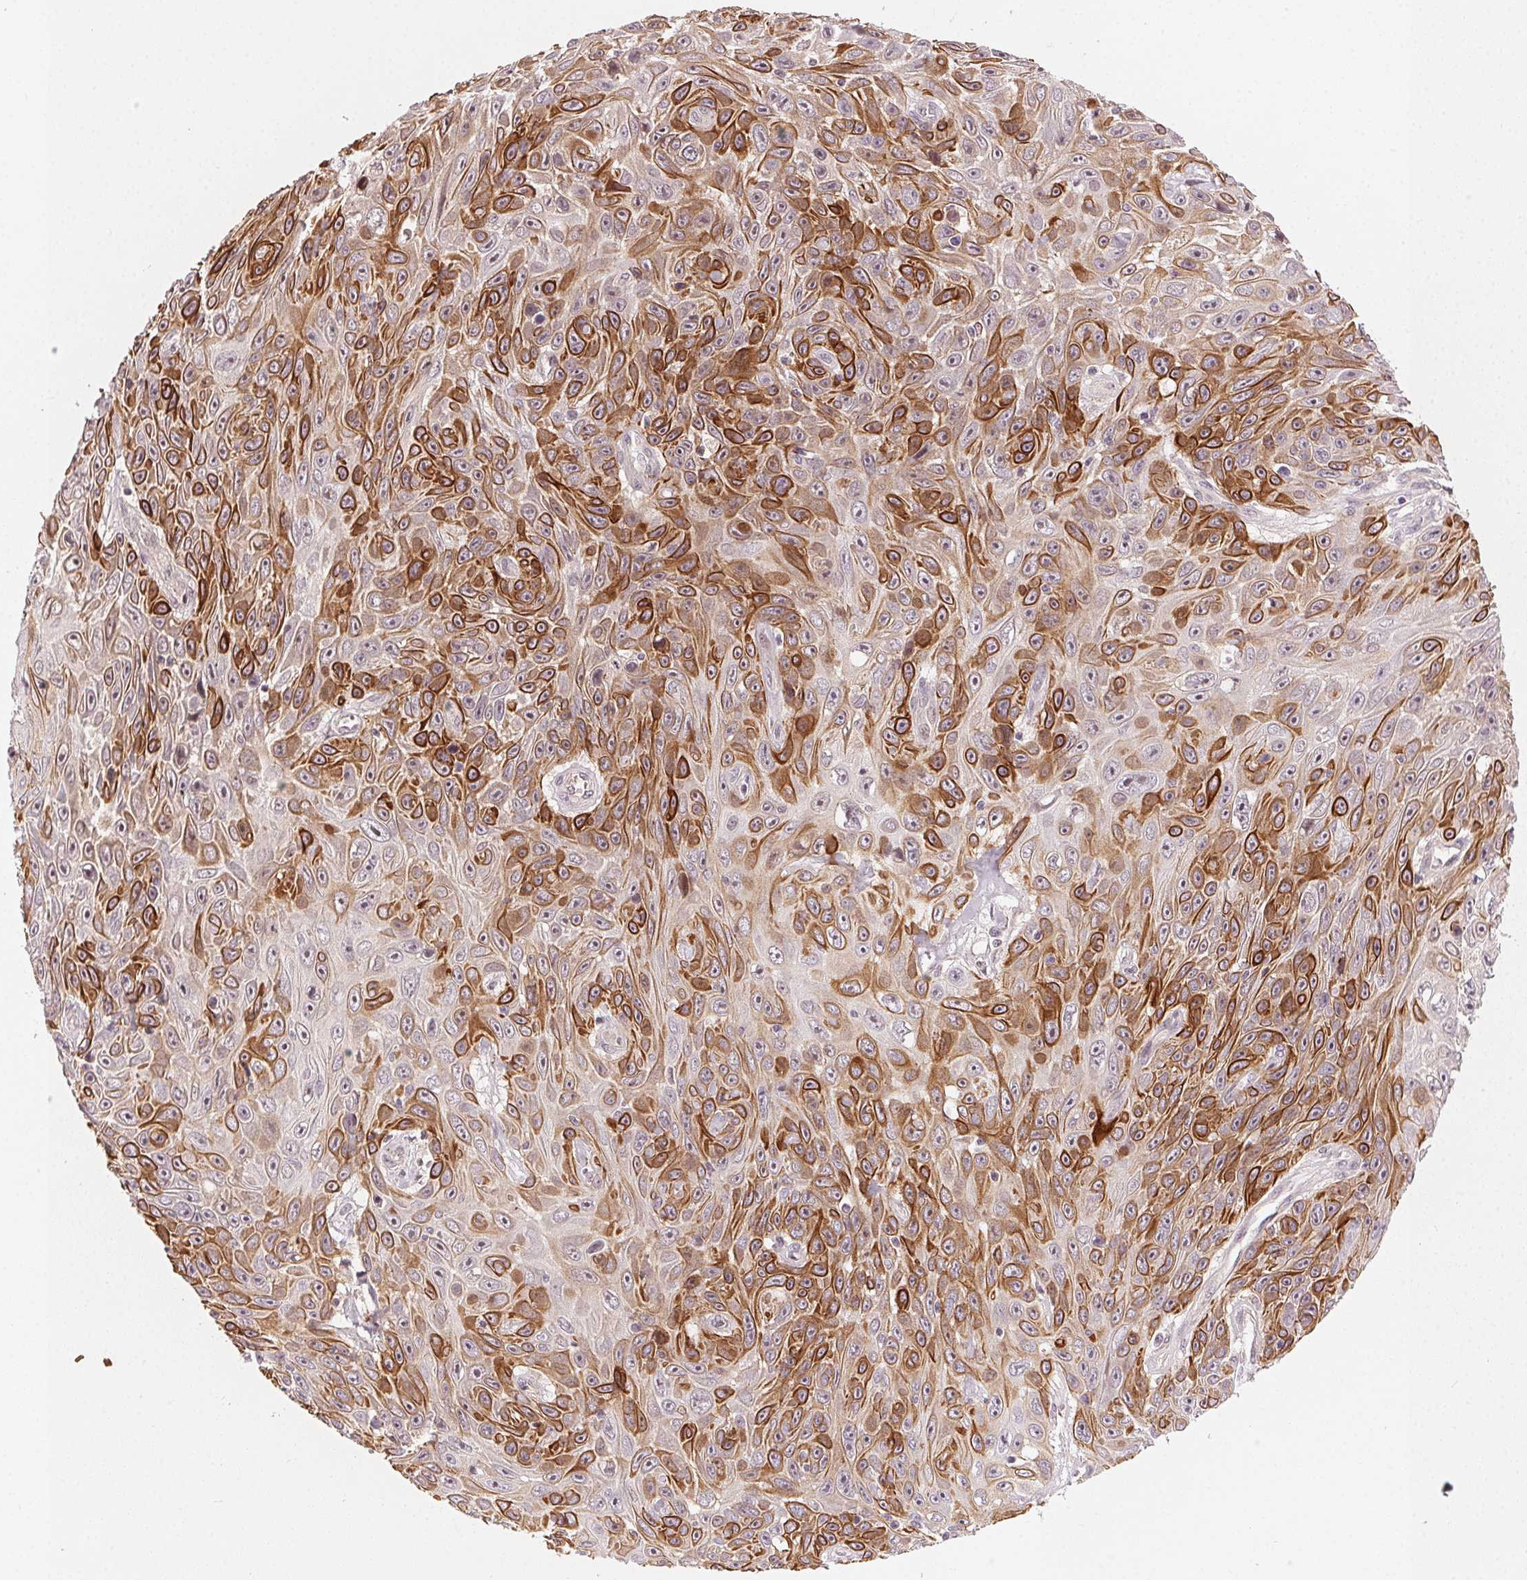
{"staining": {"intensity": "moderate", "quantity": "25%-75%", "location": "cytoplasmic/membranous"}, "tissue": "skin cancer", "cell_type": "Tumor cells", "image_type": "cancer", "snomed": [{"axis": "morphology", "description": "Squamous cell carcinoma, NOS"}, {"axis": "topography", "description": "Skin"}], "caption": "A brown stain shows moderate cytoplasmic/membranous positivity of a protein in human skin cancer (squamous cell carcinoma) tumor cells.", "gene": "TUB", "patient": {"sex": "male", "age": 82}}